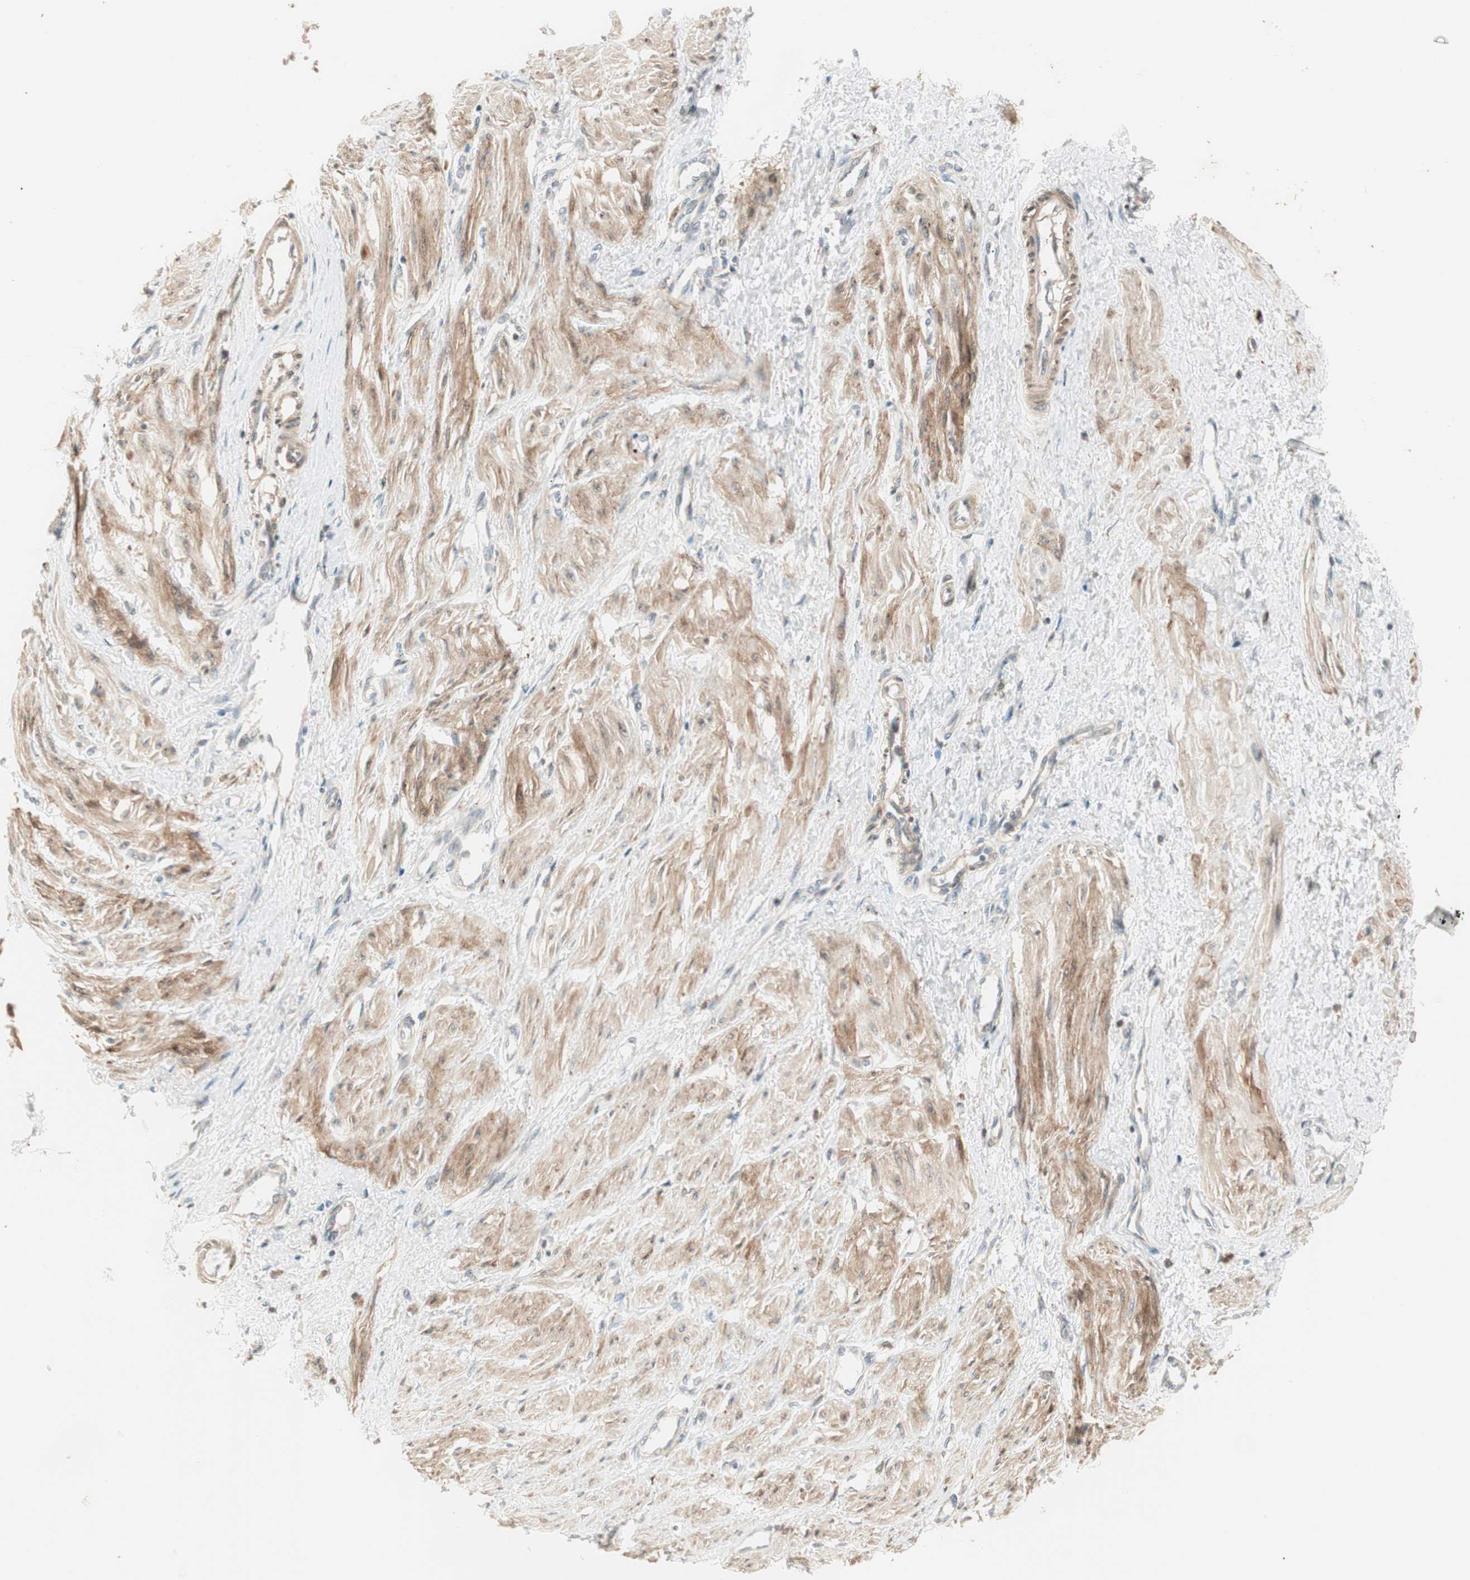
{"staining": {"intensity": "moderate", "quantity": ">75%", "location": "cytoplasmic/membranous"}, "tissue": "smooth muscle", "cell_type": "Smooth muscle cells", "image_type": "normal", "snomed": [{"axis": "morphology", "description": "Normal tissue, NOS"}, {"axis": "topography", "description": "Smooth muscle"}, {"axis": "topography", "description": "Uterus"}], "caption": "Protein analysis of benign smooth muscle displays moderate cytoplasmic/membranous expression in approximately >75% of smooth muscle cells.", "gene": "SFRP1", "patient": {"sex": "female", "age": 39}}